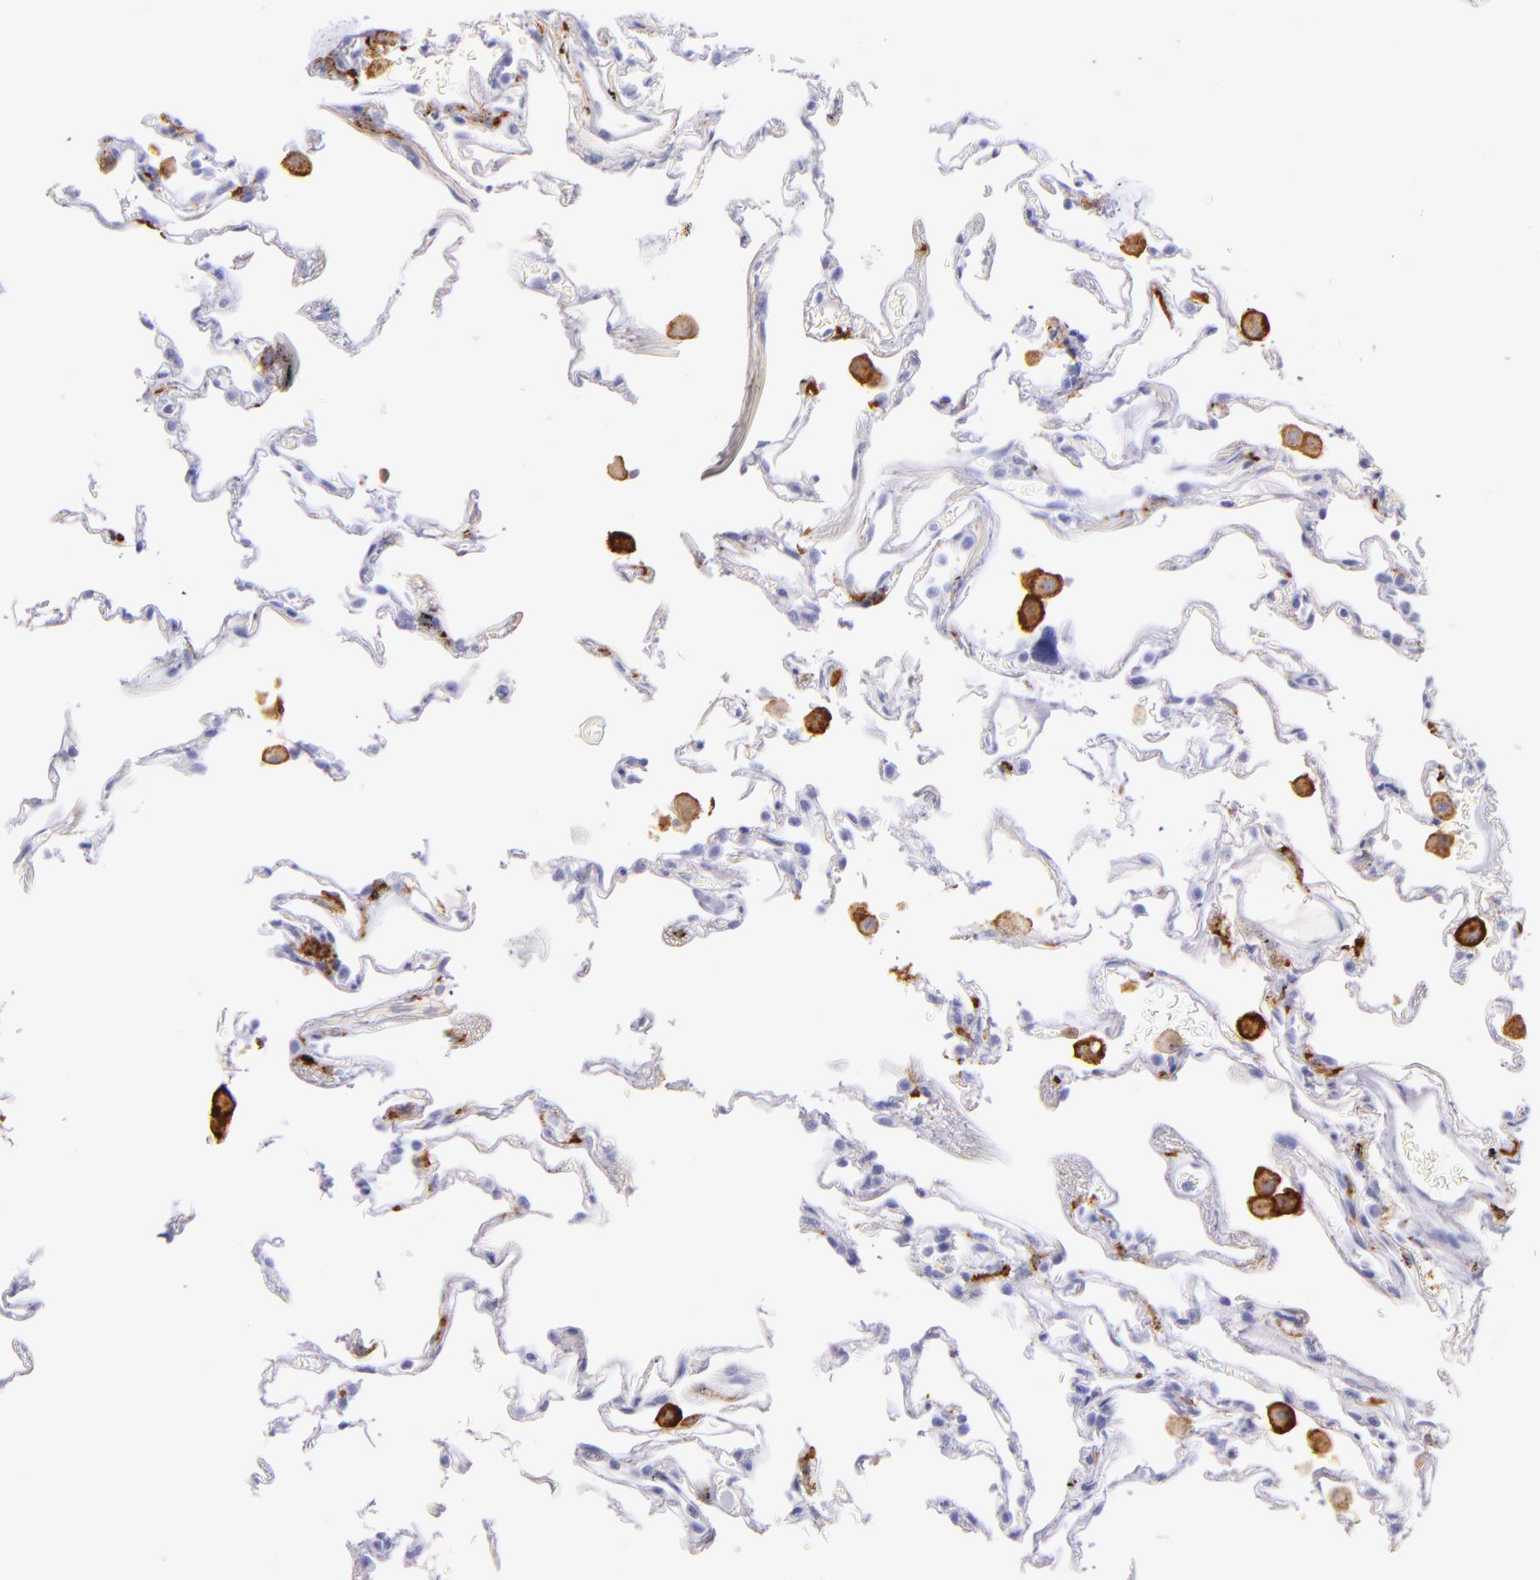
{"staining": {"intensity": "negative", "quantity": "none", "location": "none"}, "tissue": "lung", "cell_type": "Alveolar cells", "image_type": "normal", "snomed": [{"axis": "morphology", "description": "Normal tissue, NOS"}, {"axis": "morphology", "description": "Inflammation, NOS"}, {"axis": "topography", "description": "Lung"}], "caption": "Protein analysis of normal lung exhibits no significant positivity in alveolar cells. (DAB IHC visualized using brightfield microscopy, high magnification).", "gene": "CD163", "patient": {"sex": "male", "age": 69}}